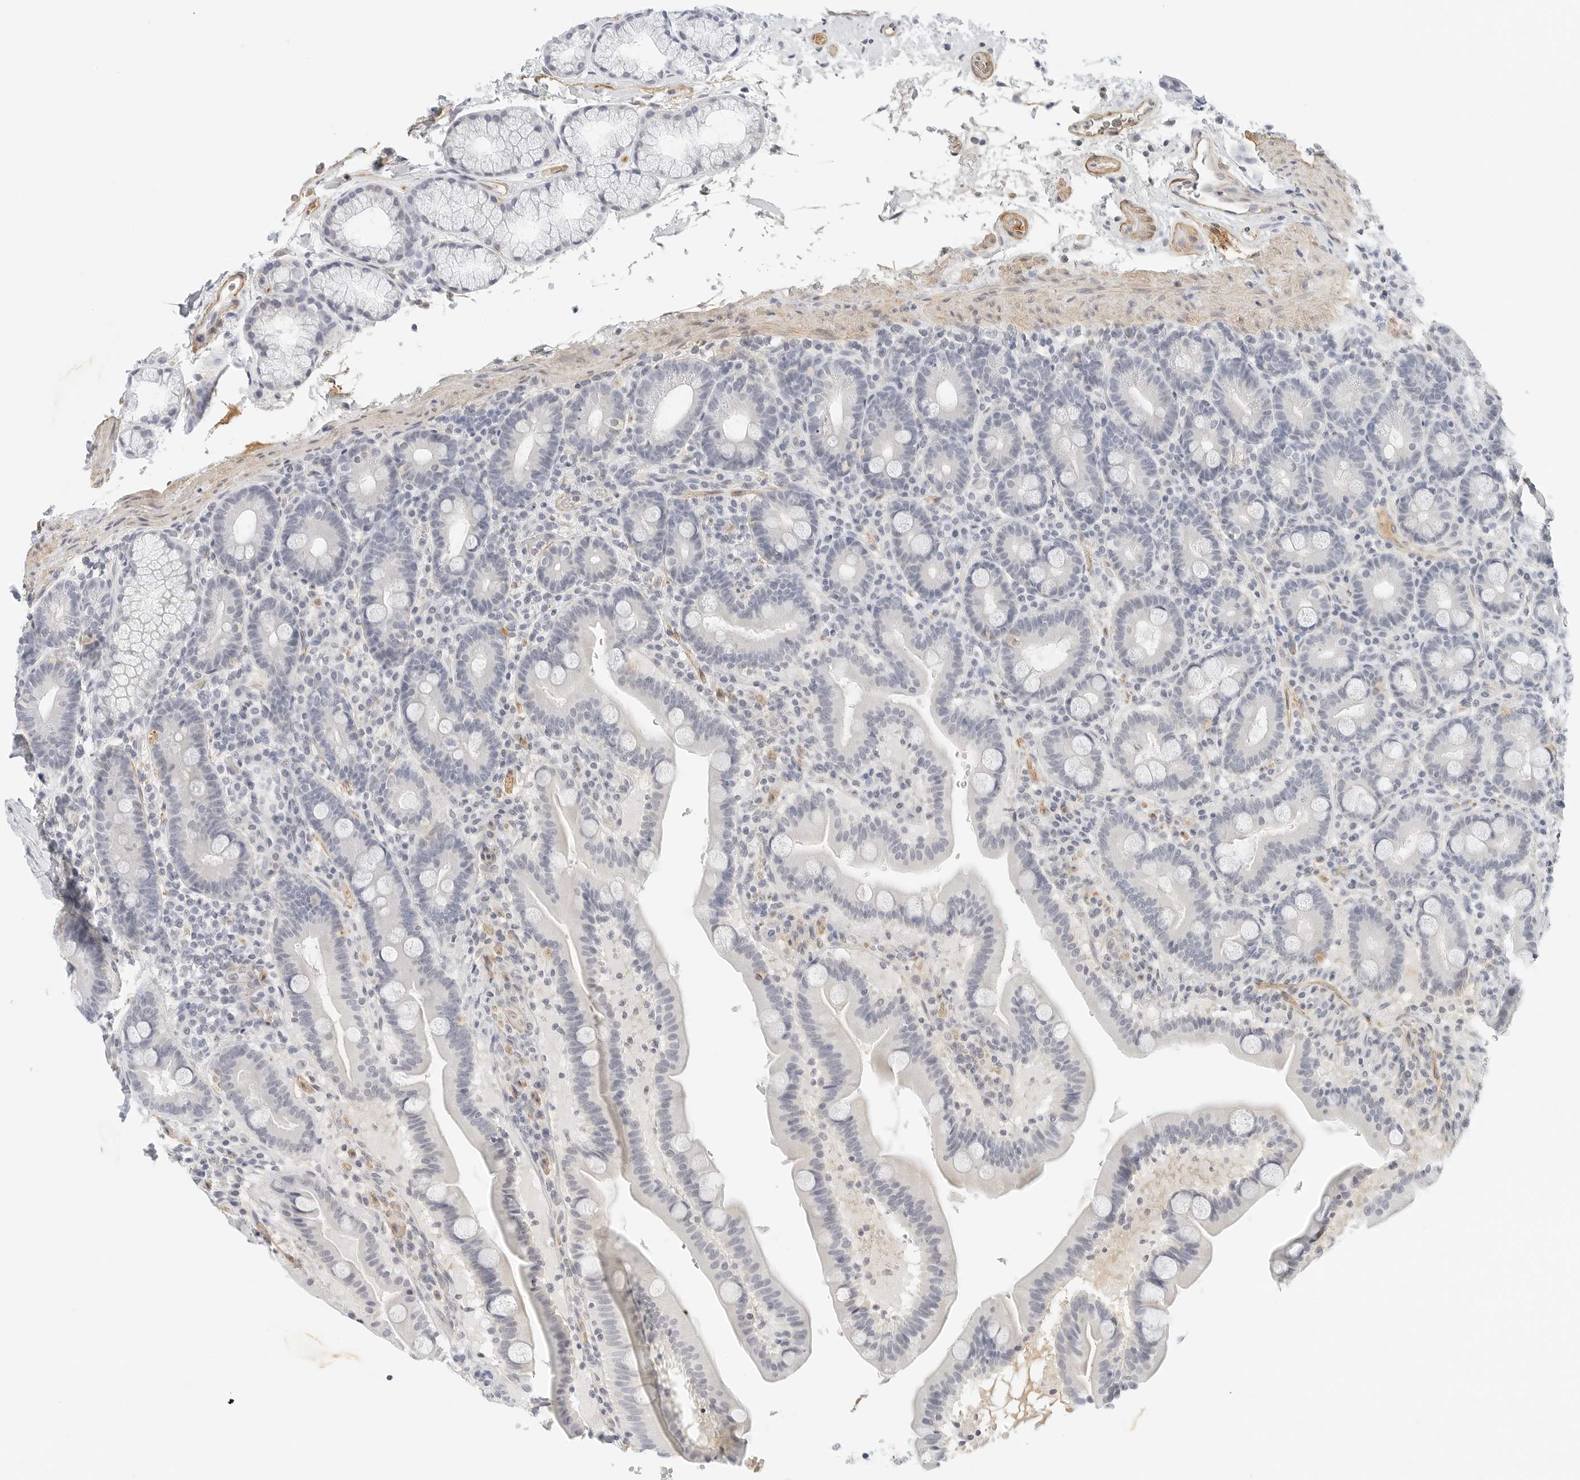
{"staining": {"intensity": "negative", "quantity": "none", "location": "none"}, "tissue": "duodenum", "cell_type": "Glandular cells", "image_type": "normal", "snomed": [{"axis": "morphology", "description": "Normal tissue, NOS"}, {"axis": "topography", "description": "Duodenum"}], "caption": "Immunohistochemistry of normal duodenum reveals no staining in glandular cells.", "gene": "PKDCC", "patient": {"sex": "male", "age": 54}}